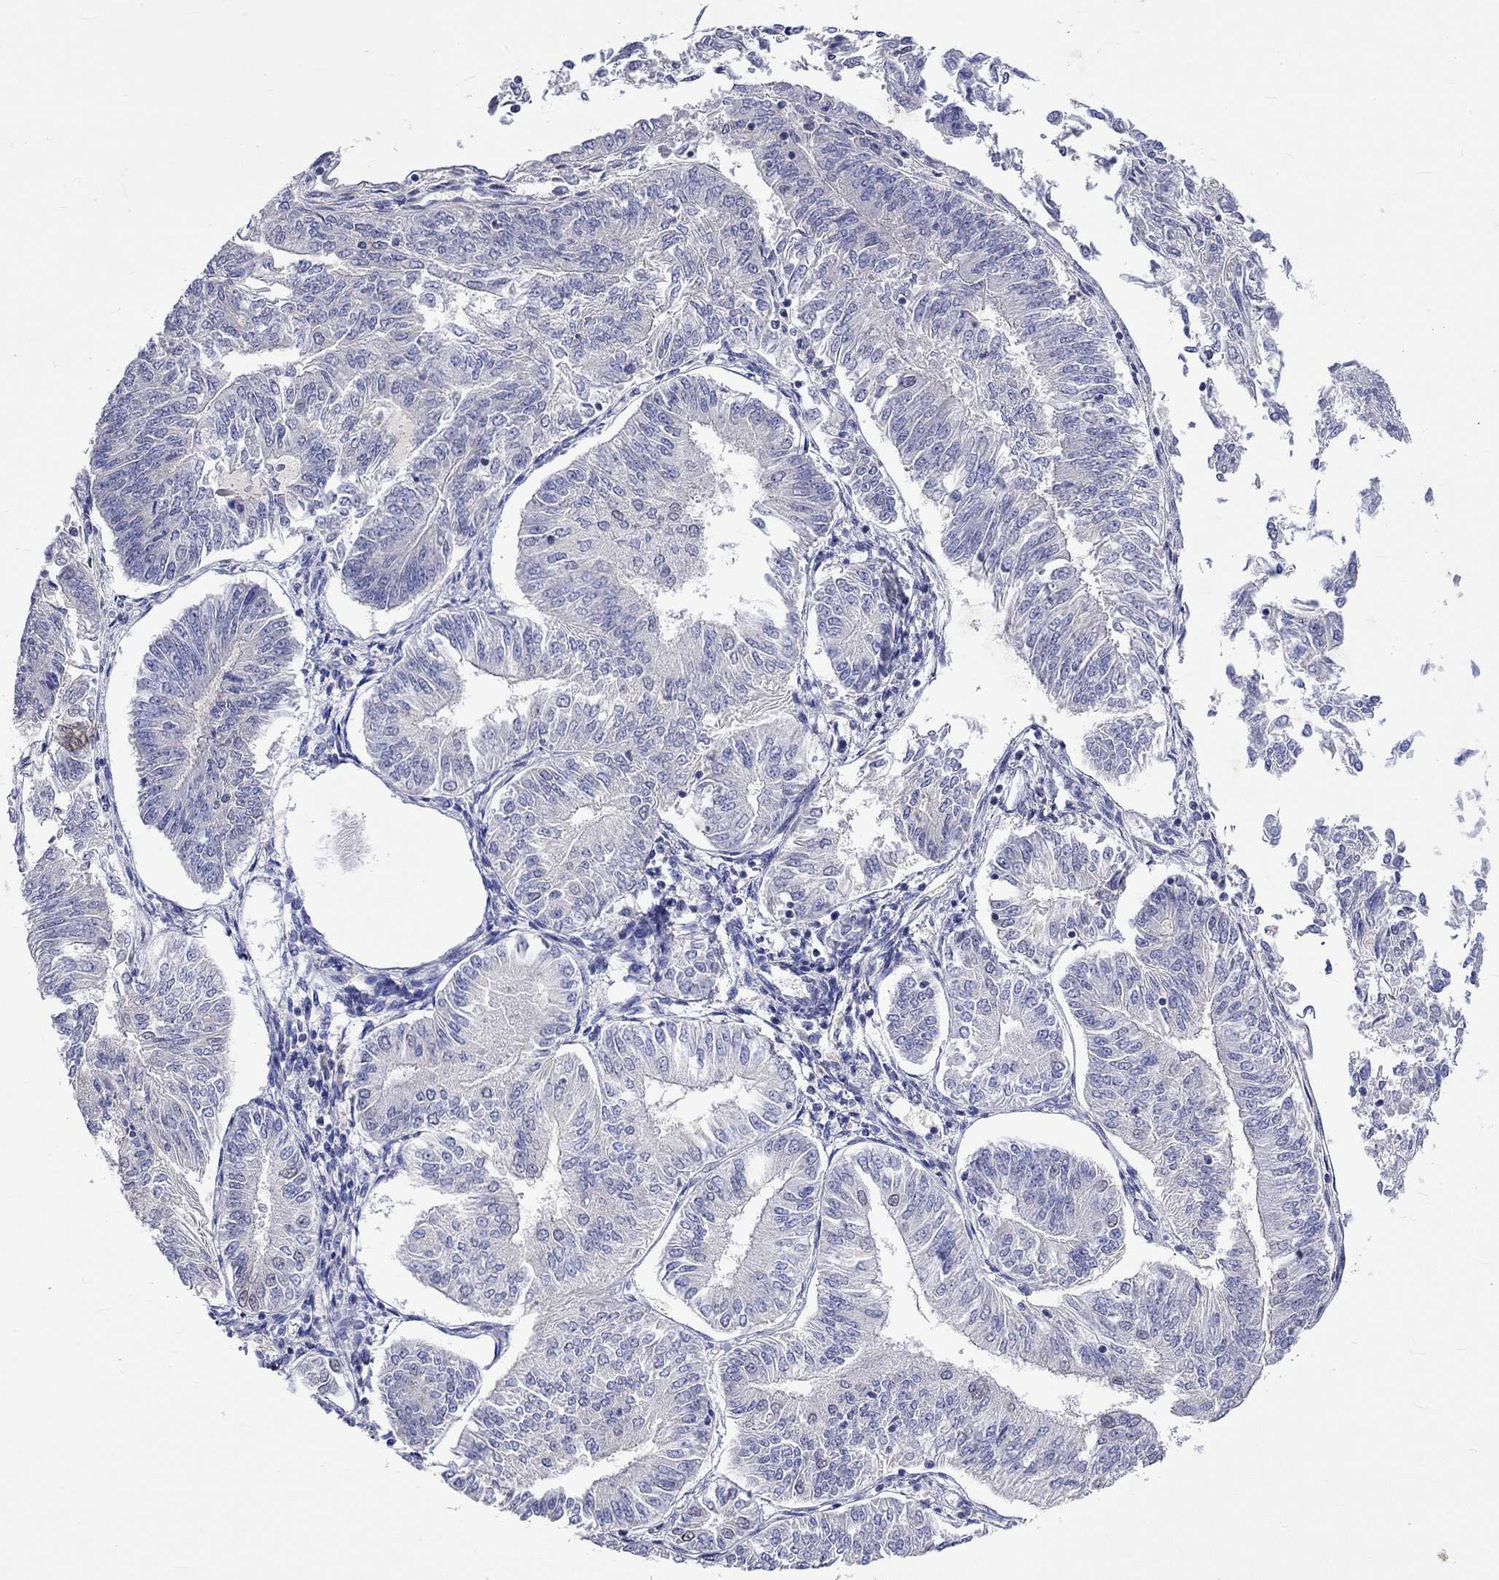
{"staining": {"intensity": "negative", "quantity": "none", "location": "none"}, "tissue": "endometrial cancer", "cell_type": "Tumor cells", "image_type": "cancer", "snomed": [{"axis": "morphology", "description": "Adenocarcinoma, NOS"}, {"axis": "topography", "description": "Endometrium"}], "caption": "Endometrial cancer was stained to show a protein in brown. There is no significant expression in tumor cells.", "gene": "LRFN4", "patient": {"sex": "female", "age": 58}}